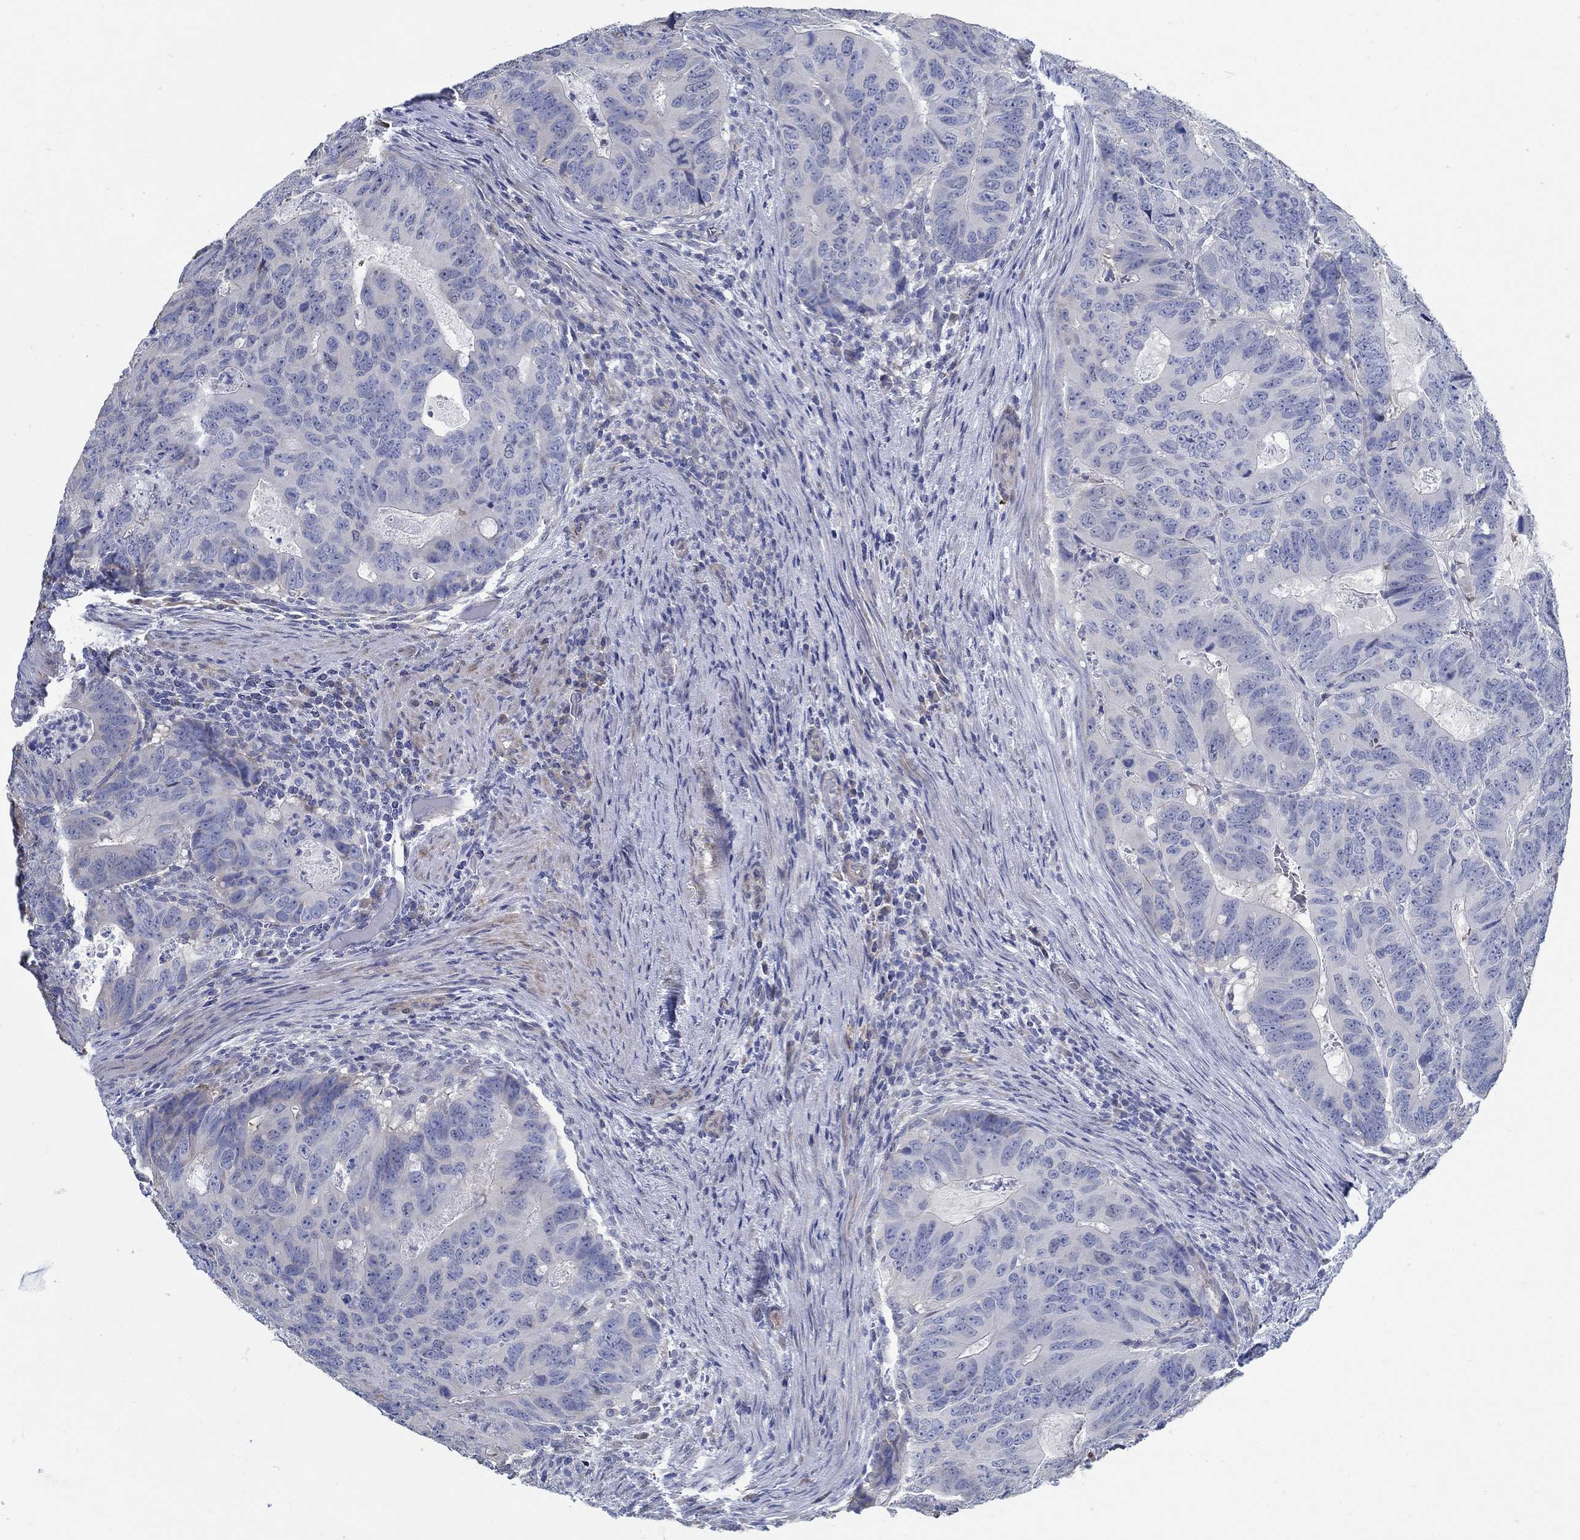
{"staining": {"intensity": "negative", "quantity": "none", "location": "none"}, "tissue": "colorectal cancer", "cell_type": "Tumor cells", "image_type": "cancer", "snomed": [{"axis": "morphology", "description": "Adenocarcinoma, NOS"}, {"axis": "topography", "description": "Colon"}], "caption": "Immunohistochemistry (IHC) histopathology image of colorectal cancer stained for a protein (brown), which demonstrates no expression in tumor cells. Nuclei are stained in blue.", "gene": "C15orf39", "patient": {"sex": "male", "age": 79}}